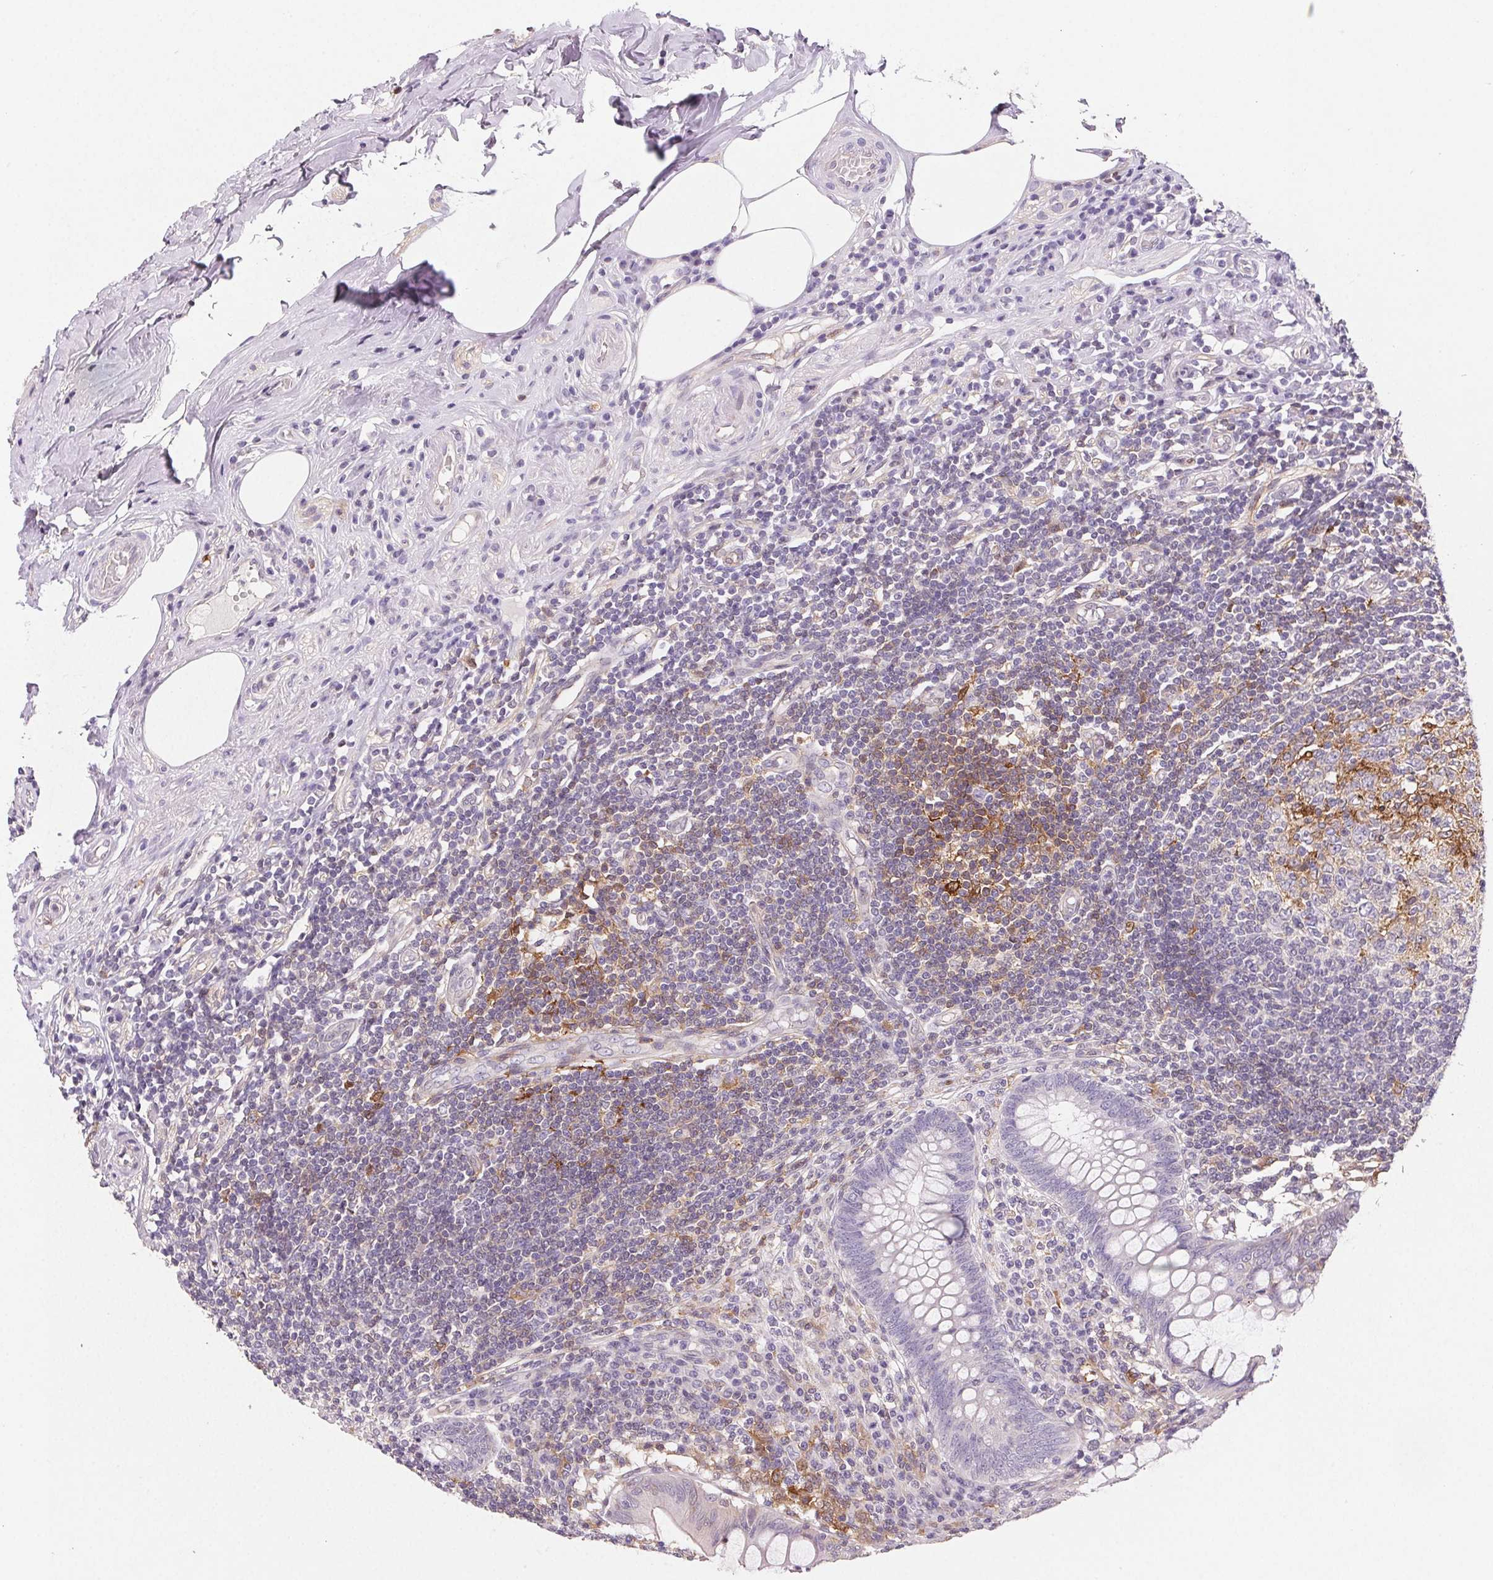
{"staining": {"intensity": "negative", "quantity": "none", "location": "none"}, "tissue": "appendix", "cell_type": "Glandular cells", "image_type": "normal", "snomed": [{"axis": "morphology", "description": "Normal tissue, NOS"}, {"axis": "topography", "description": "Appendix"}], "caption": "Immunohistochemistry histopathology image of unremarkable appendix stained for a protein (brown), which exhibits no expression in glandular cells.", "gene": "GBP1", "patient": {"sex": "female", "age": 57}}